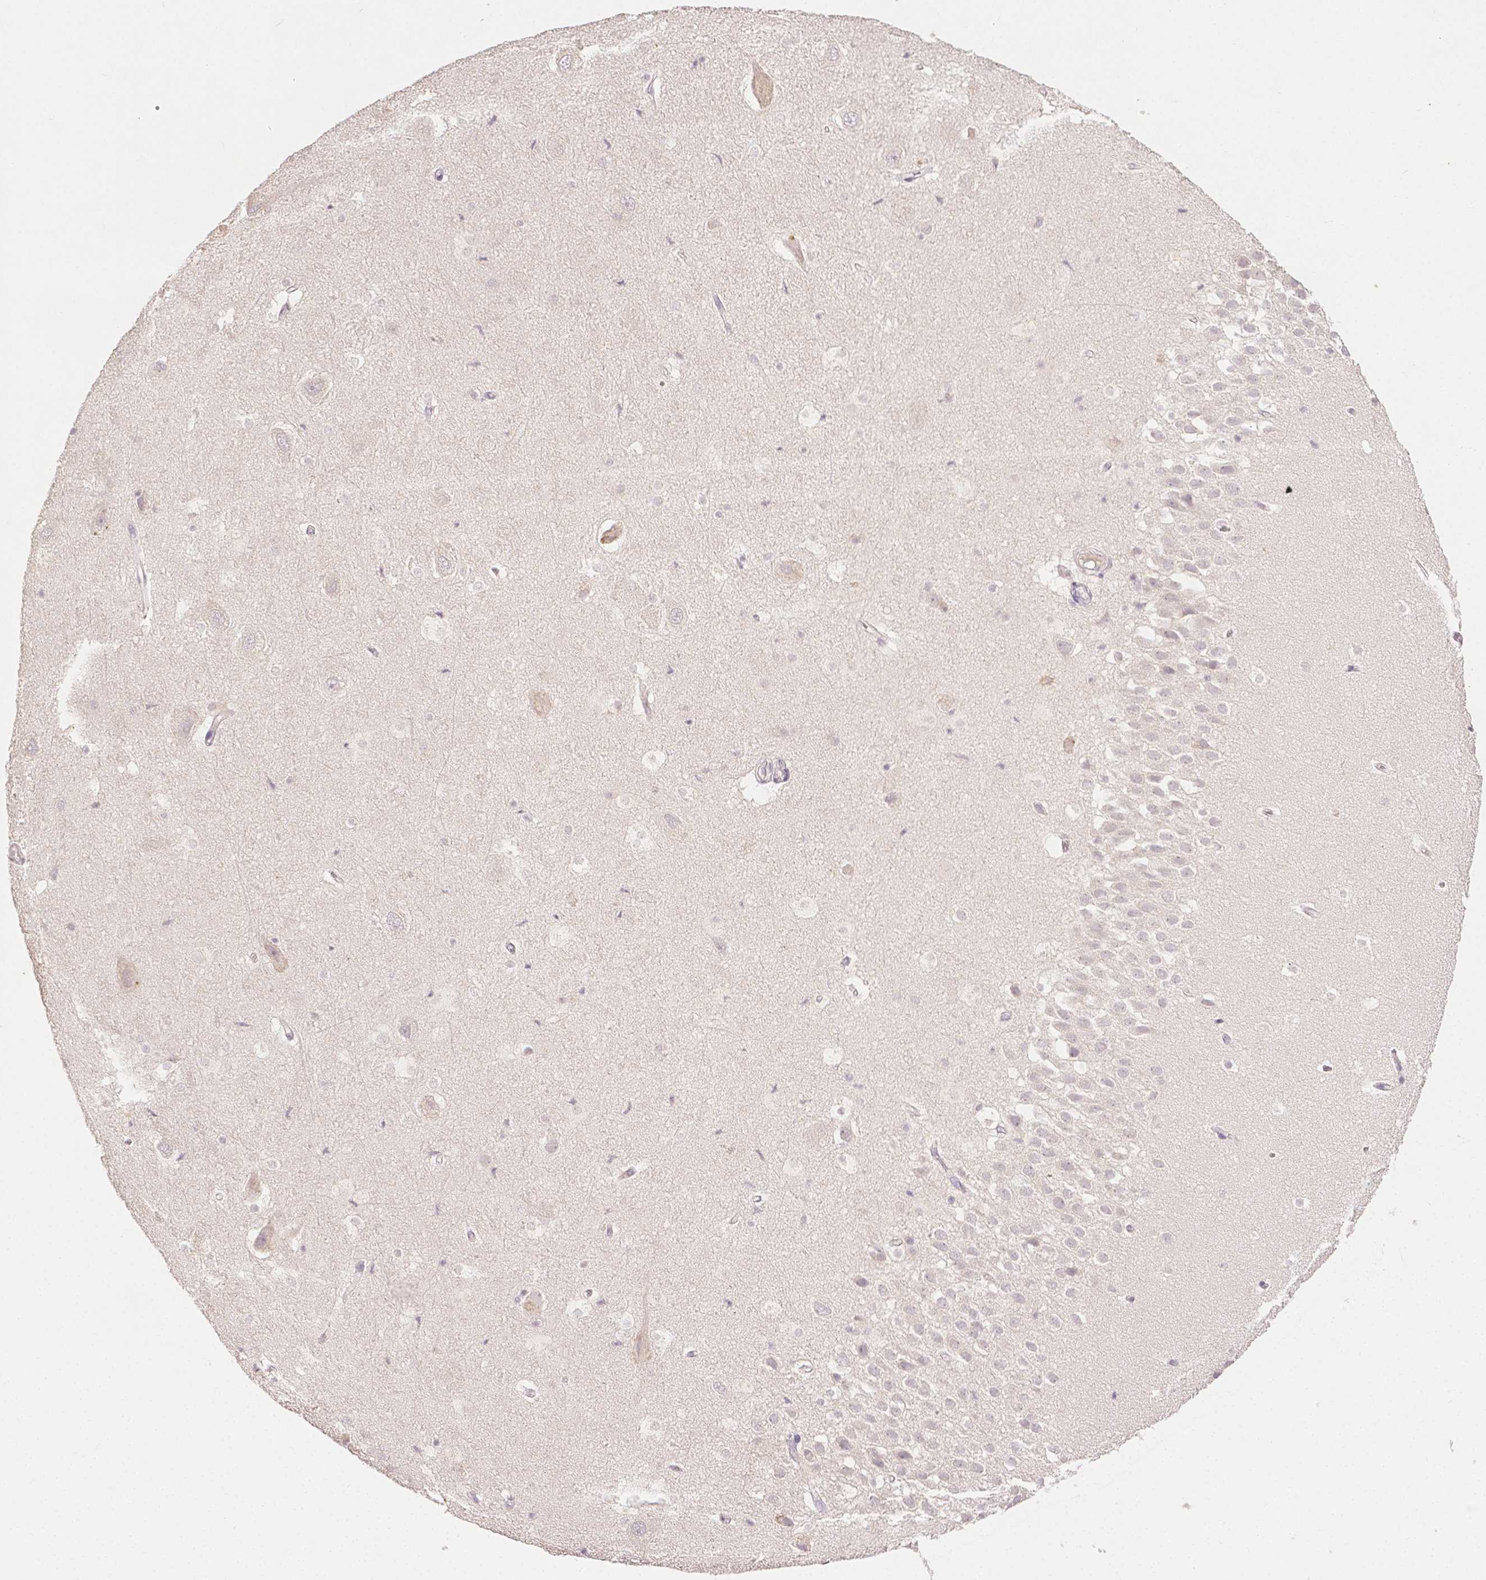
{"staining": {"intensity": "negative", "quantity": "none", "location": "none"}, "tissue": "hippocampus", "cell_type": "Glial cells", "image_type": "normal", "snomed": [{"axis": "morphology", "description": "Normal tissue, NOS"}, {"axis": "topography", "description": "Hippocampus"}], "caption": "Micrograph shows no significant protein expression in glial cells of normal hippocampus. Brightfield microscopy of IHC stained with DAB (3,3'-diaminobenzidine) (brown) and hematoxylin (blue), captured at high magnification.", "gene": "TGM1", "patient": {"sex": "male", "age": 26}}